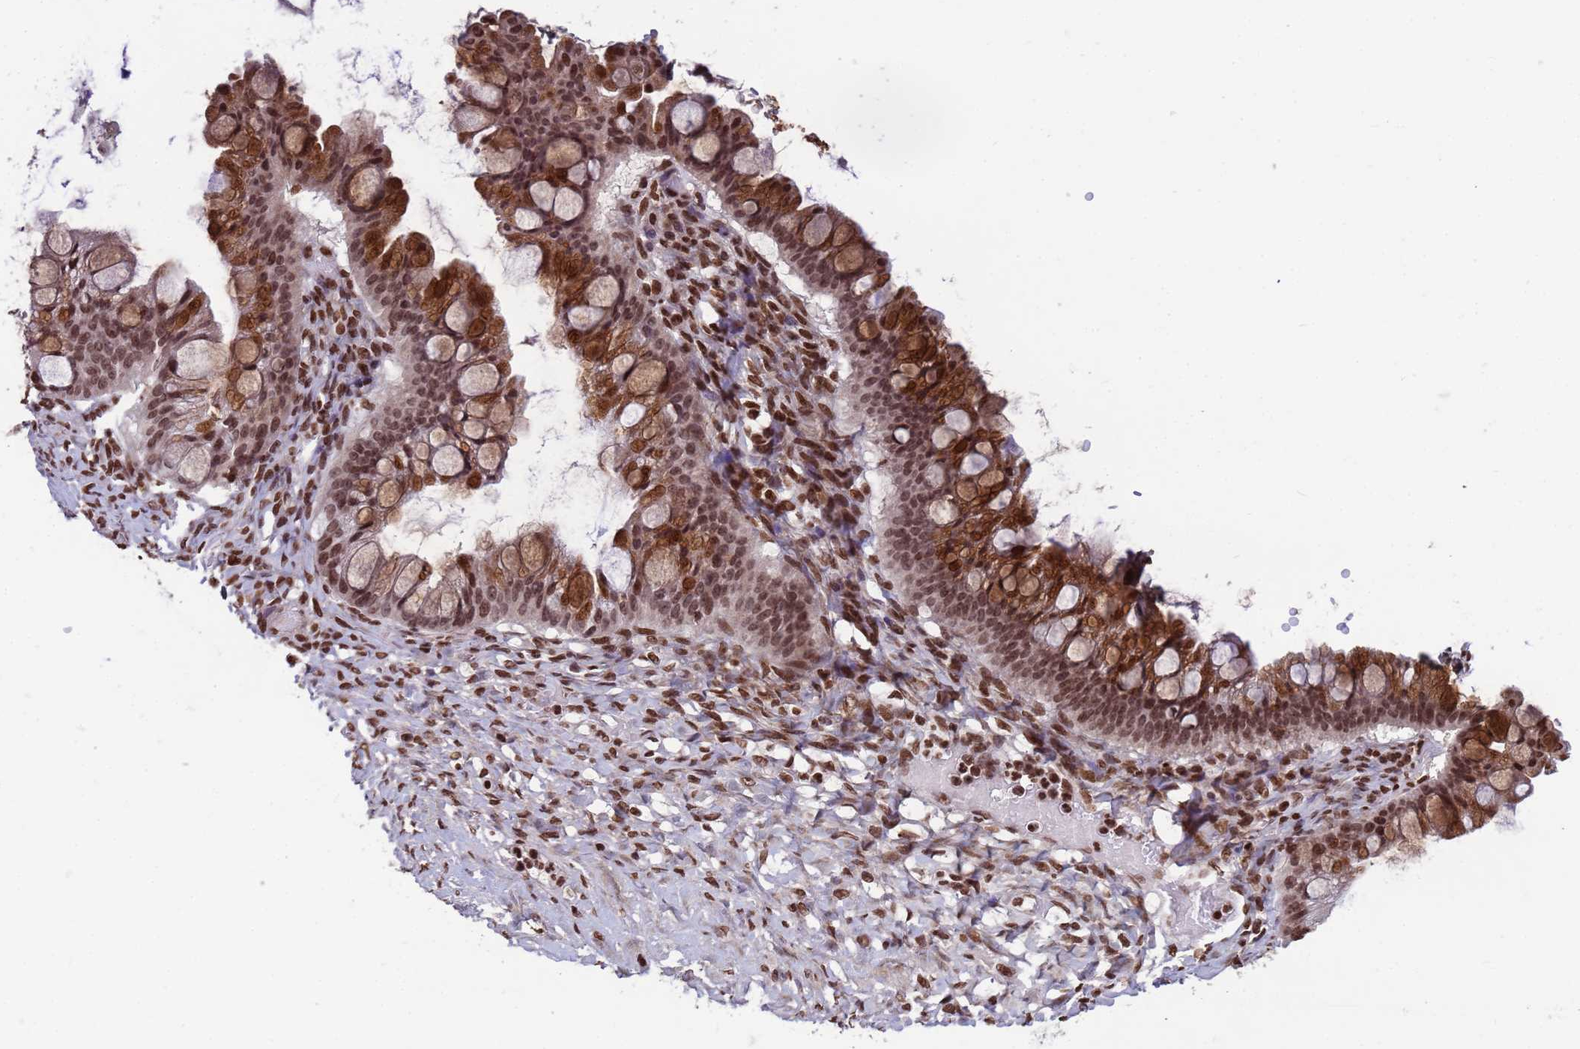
{"staining": {"intensity": "moderate", "quantity": ">75%", "location": "cytoplasmic/membranous,nuclear"}, "tissue": "ovarian cancer", "cell_type": "Tumor cells", "image_type": "cancer", "snomed": [{"axis": "morphology", "description": "Cystadenocarcinoma, mucinous, NOS"}, {"axis": "topography", "description": "Ovary"}], "caption": "Mucinous cystadenocarcinoma (ovarian) tissue shows moderate cytoplasmic/membranous and nuclear positivity in approximately >75% of tumor cells, visualized by immunohistochemistry. Immunohistochemistry (ihc) stains the protein in brown and the nuclei are stained blue.", "gene": "H3-3B", "patient": {"sex": "female", "age": 73}}